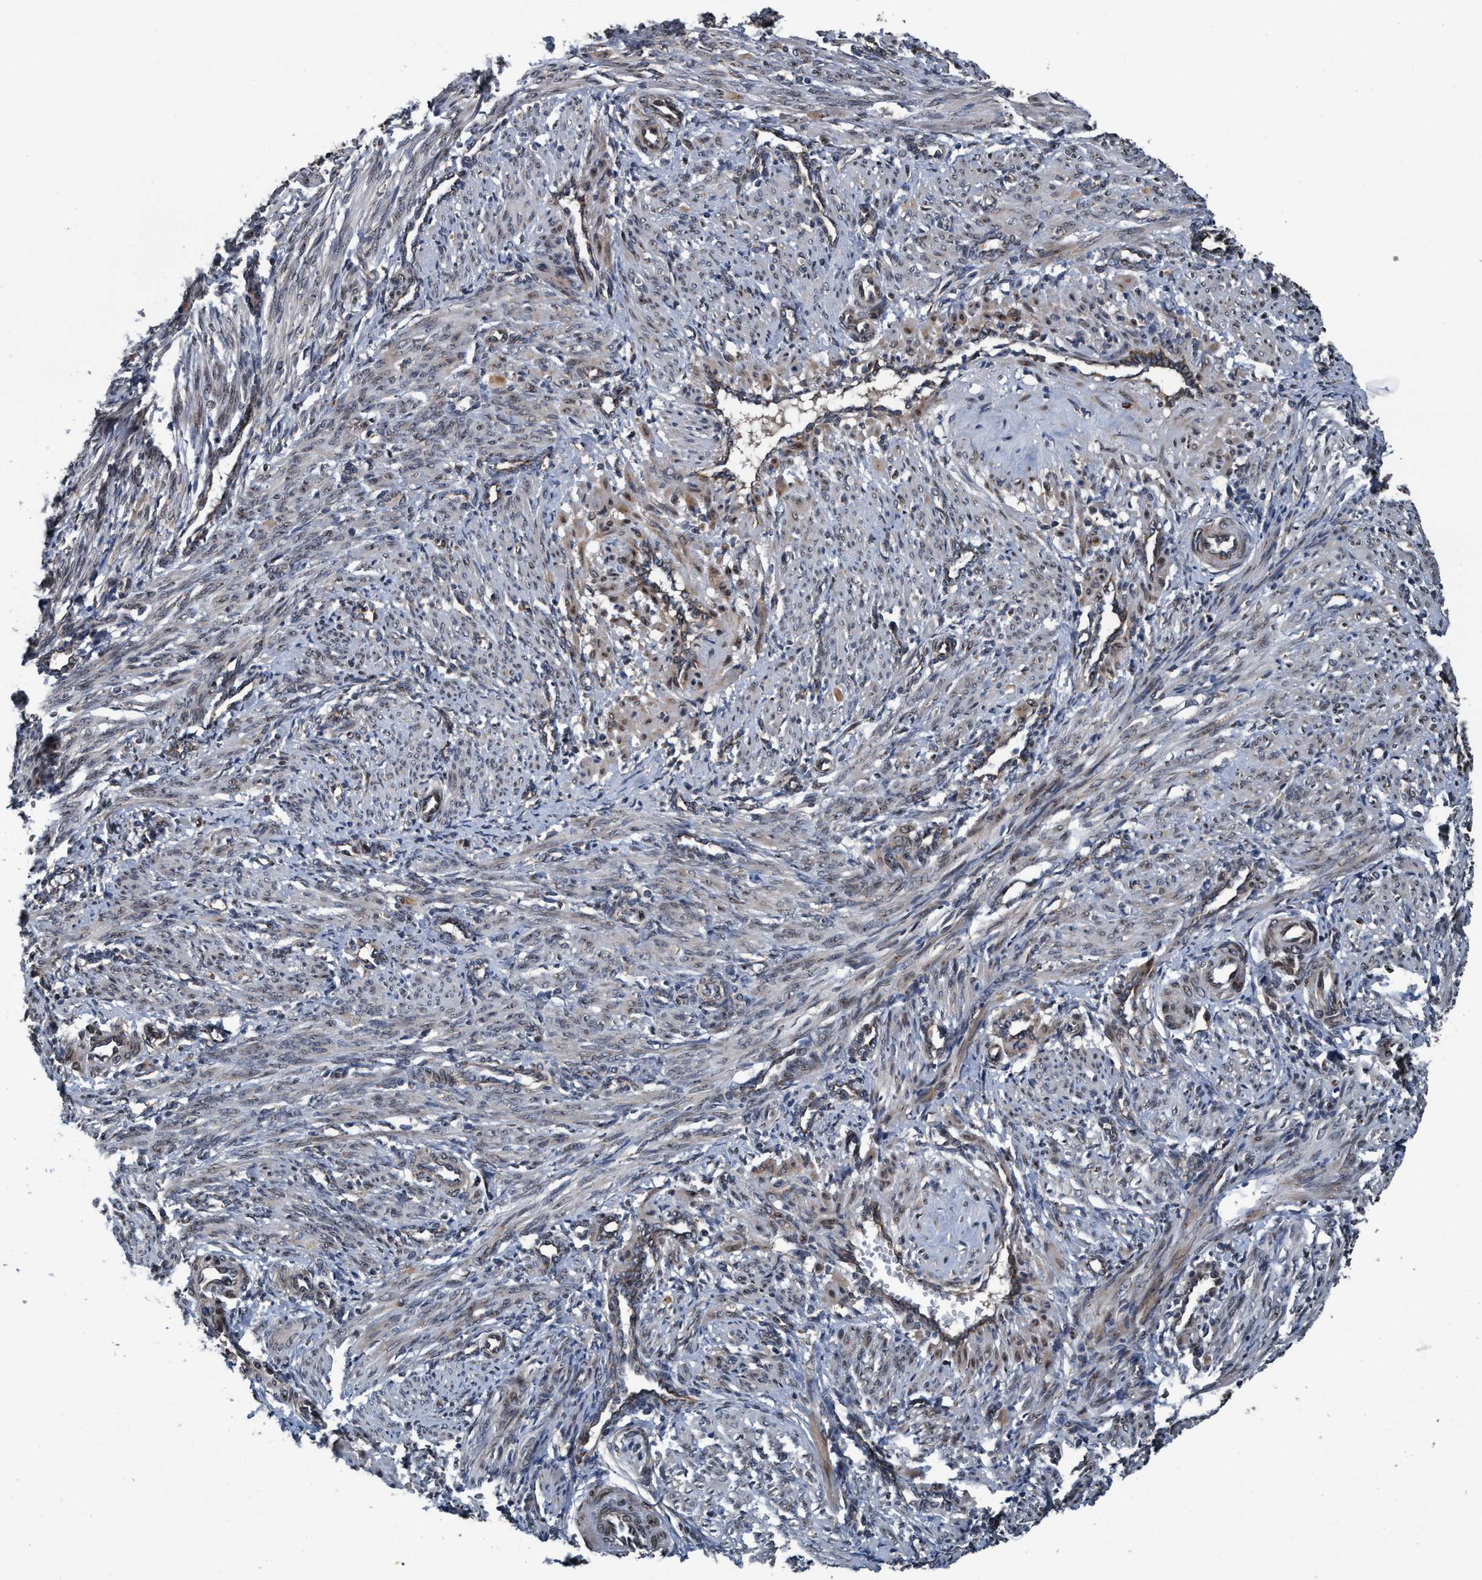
{"staining": {"intensity": "weak", "quantity": "<25%", "location": "cytoplasmic/membranous"}, "tissue": "smooth muscle", "cell_type": "Smooth muscle cells", "image_type": "normal", "snomed": [{"axis": "morphology", "description": "Normal tissue, NOS"}, {"axis": "topography", "description": "Endometrium"}], "caption": "Immunohistochemistry (IHC) of benign human smooth muscle reveals no staining in smooth muscle cells. (DAB (3,3'-diaminobenzidine) immunohistochemistry, high magnification).", "gene": "MACC1", "patient": {"sex": "female", "age": 33}}